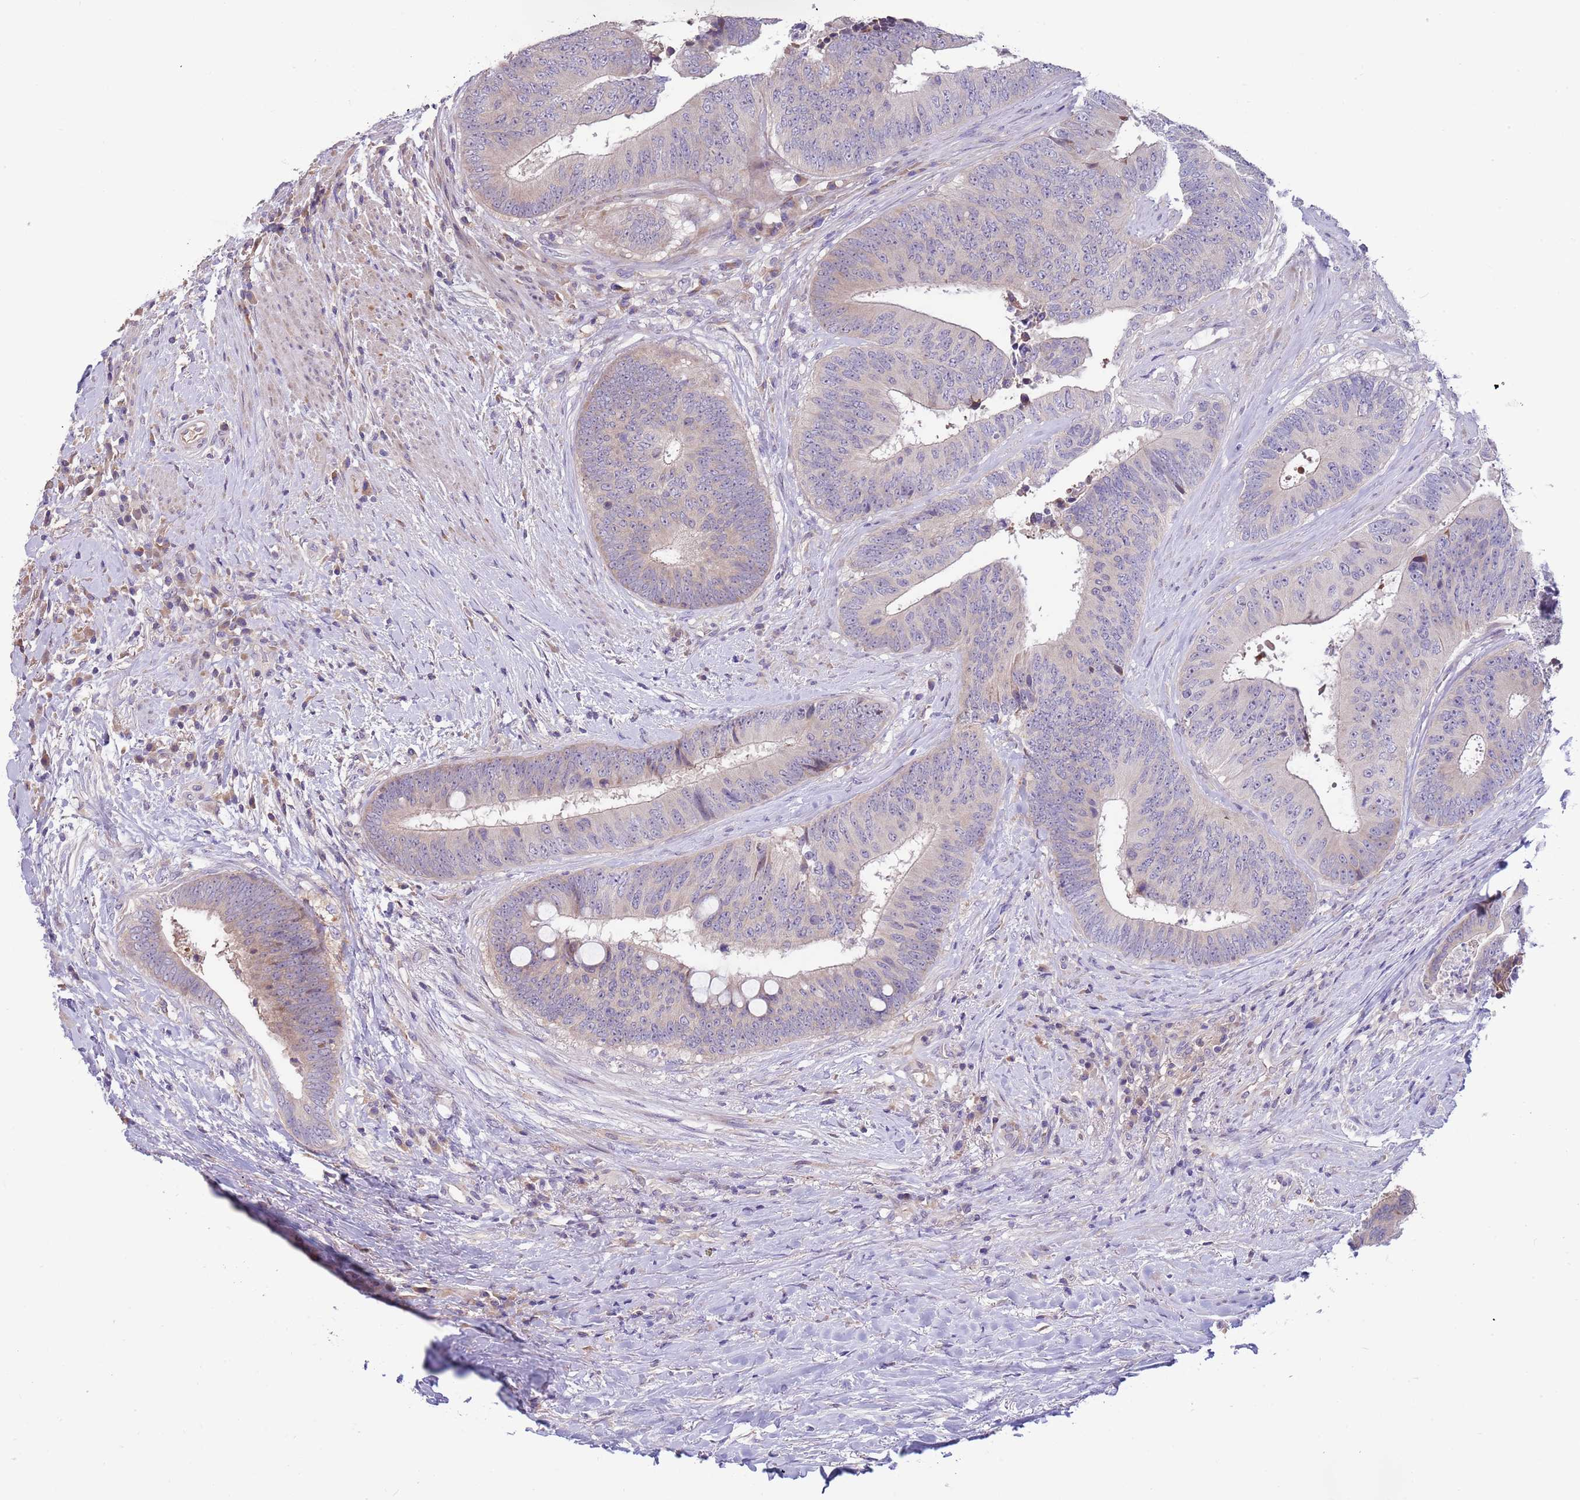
{"staining": {"intensity": "weak", "quantity": "<25%", "location": "cytoplasmic/membranous"}, "tissue": "colorectal cancer", "cell_type": "Tumor cells", "image_type": "cancer", "snomed": [{"axis": "morphology", "description": "Adenocarcinoma, NOS"}, {"axis": "topography", "description": "Rectum"}], "caption": "The histopathology image exhibits no staining of tumor cells in adenocarcinoma (colorectal).", "gene": "CABYR", "patient": {"sex": "male", "age": 72}}